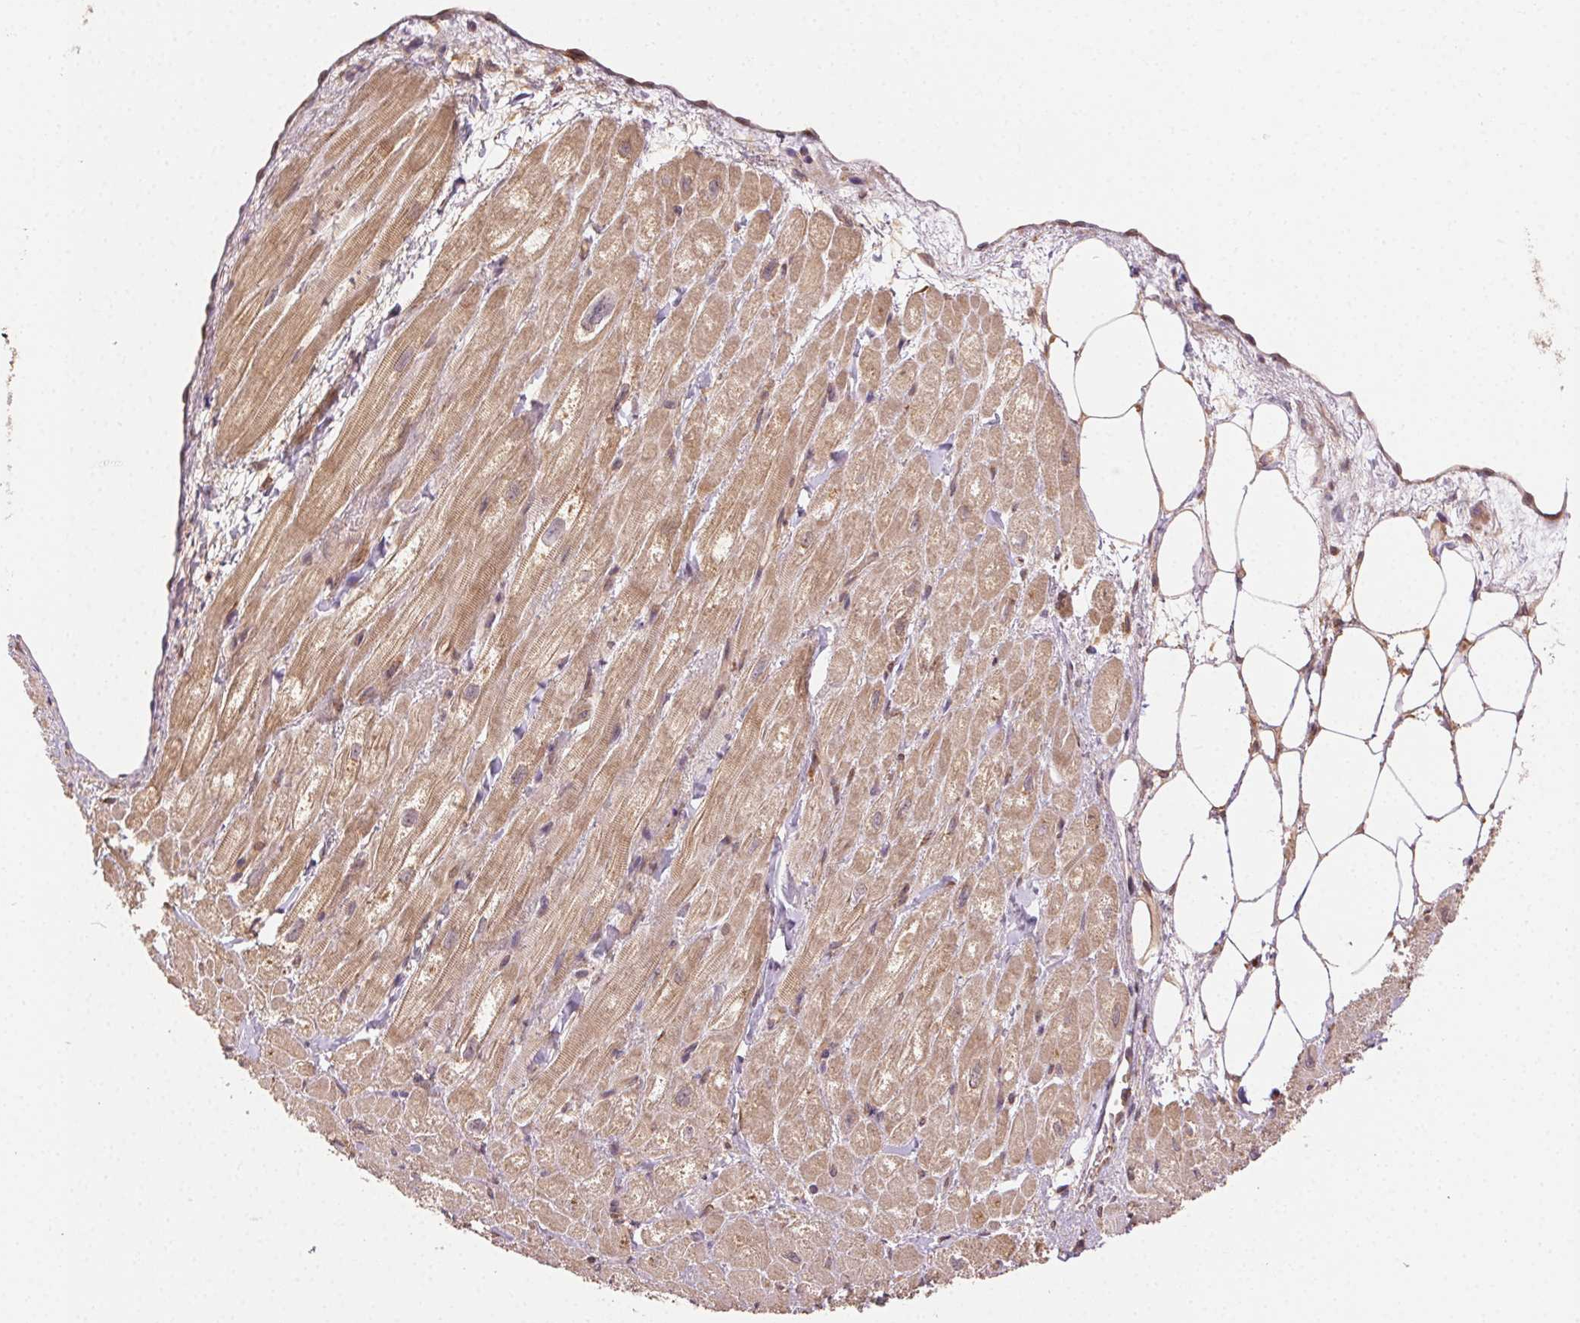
{"staining": {"intensity": "moderate", "quantity": "25%-75%", "location": "cytoplasmic/membranous"}, "tissue": "heart muscle", "cell_type": "Cardiomyocytes", "image_type": "normal", "snomed": [{"axis": "morphology", "description": "Normal tissue, NOS"}, {"axis": "topography", "description": "Heart"}], "caption": "This image displays IHC staining of benign human heart muscle, with medium moderate cytoplasmic/membranous positivity in approximately 25%-75% of cardiomyocytes.", "gene": "KLHL15", "patient": {"sex": "female", "age": 62}}